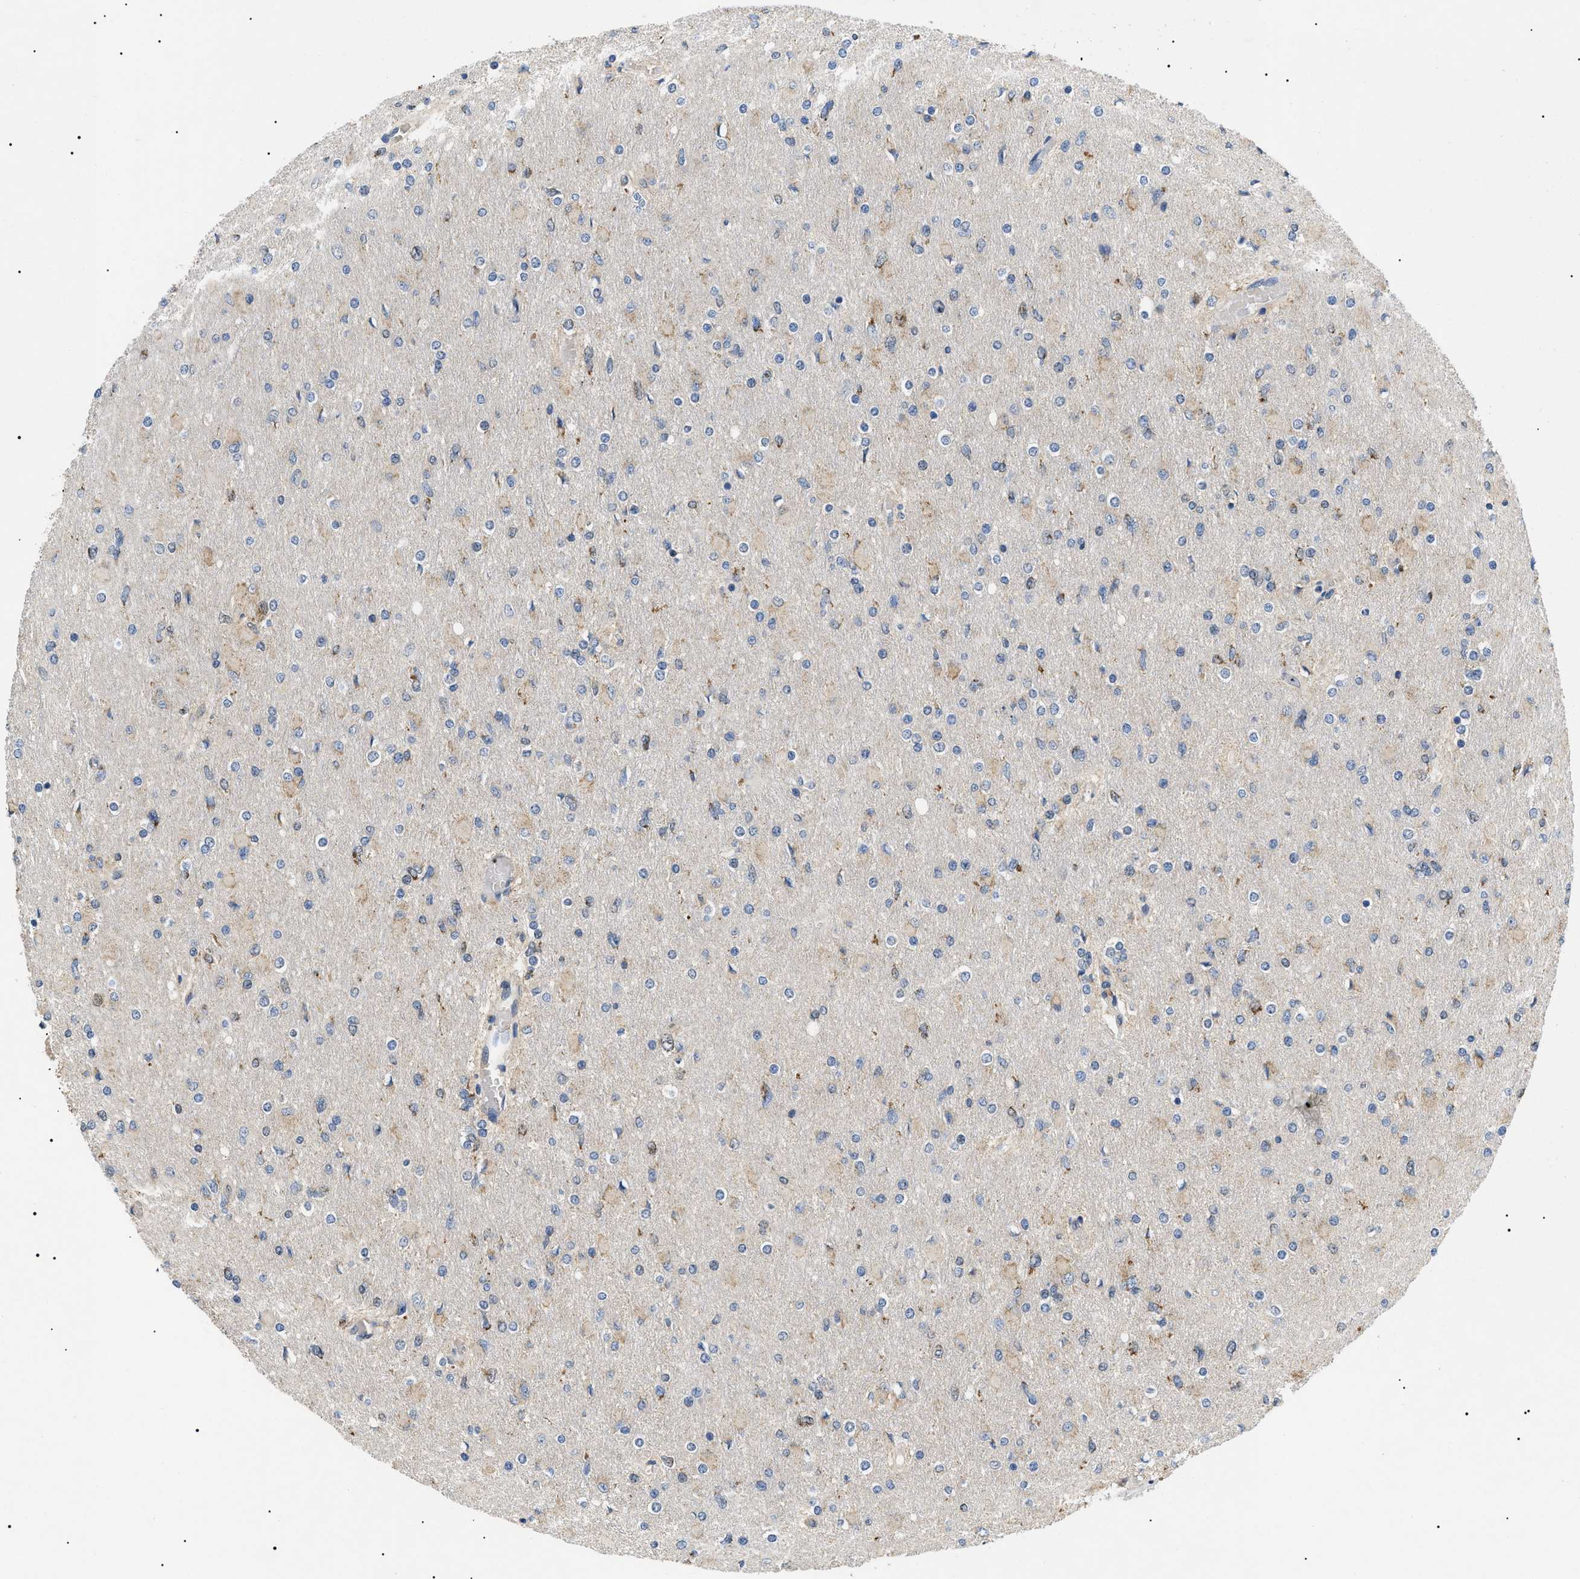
{"staining": {"intensity": "negative", "quantity": "none", "location": "none"}, "tissue": "glioma", "cell_type": "Tumor cells", "image_type": "cancer", "snomed": [{"axis": "morphology", "description": "Glioma, malignant, High grade"}, {"axis": "topography", "description": "Cerebral cortex"}], "caption": "IHC histopathology image of neoplastic tissue: glioma stained with DAB (3,3'-diaminobenzidine) reveals no significant protein staining in tumor cells.", "gene": "TOMM6", "patient": {"sex": "female", "age": 36}}